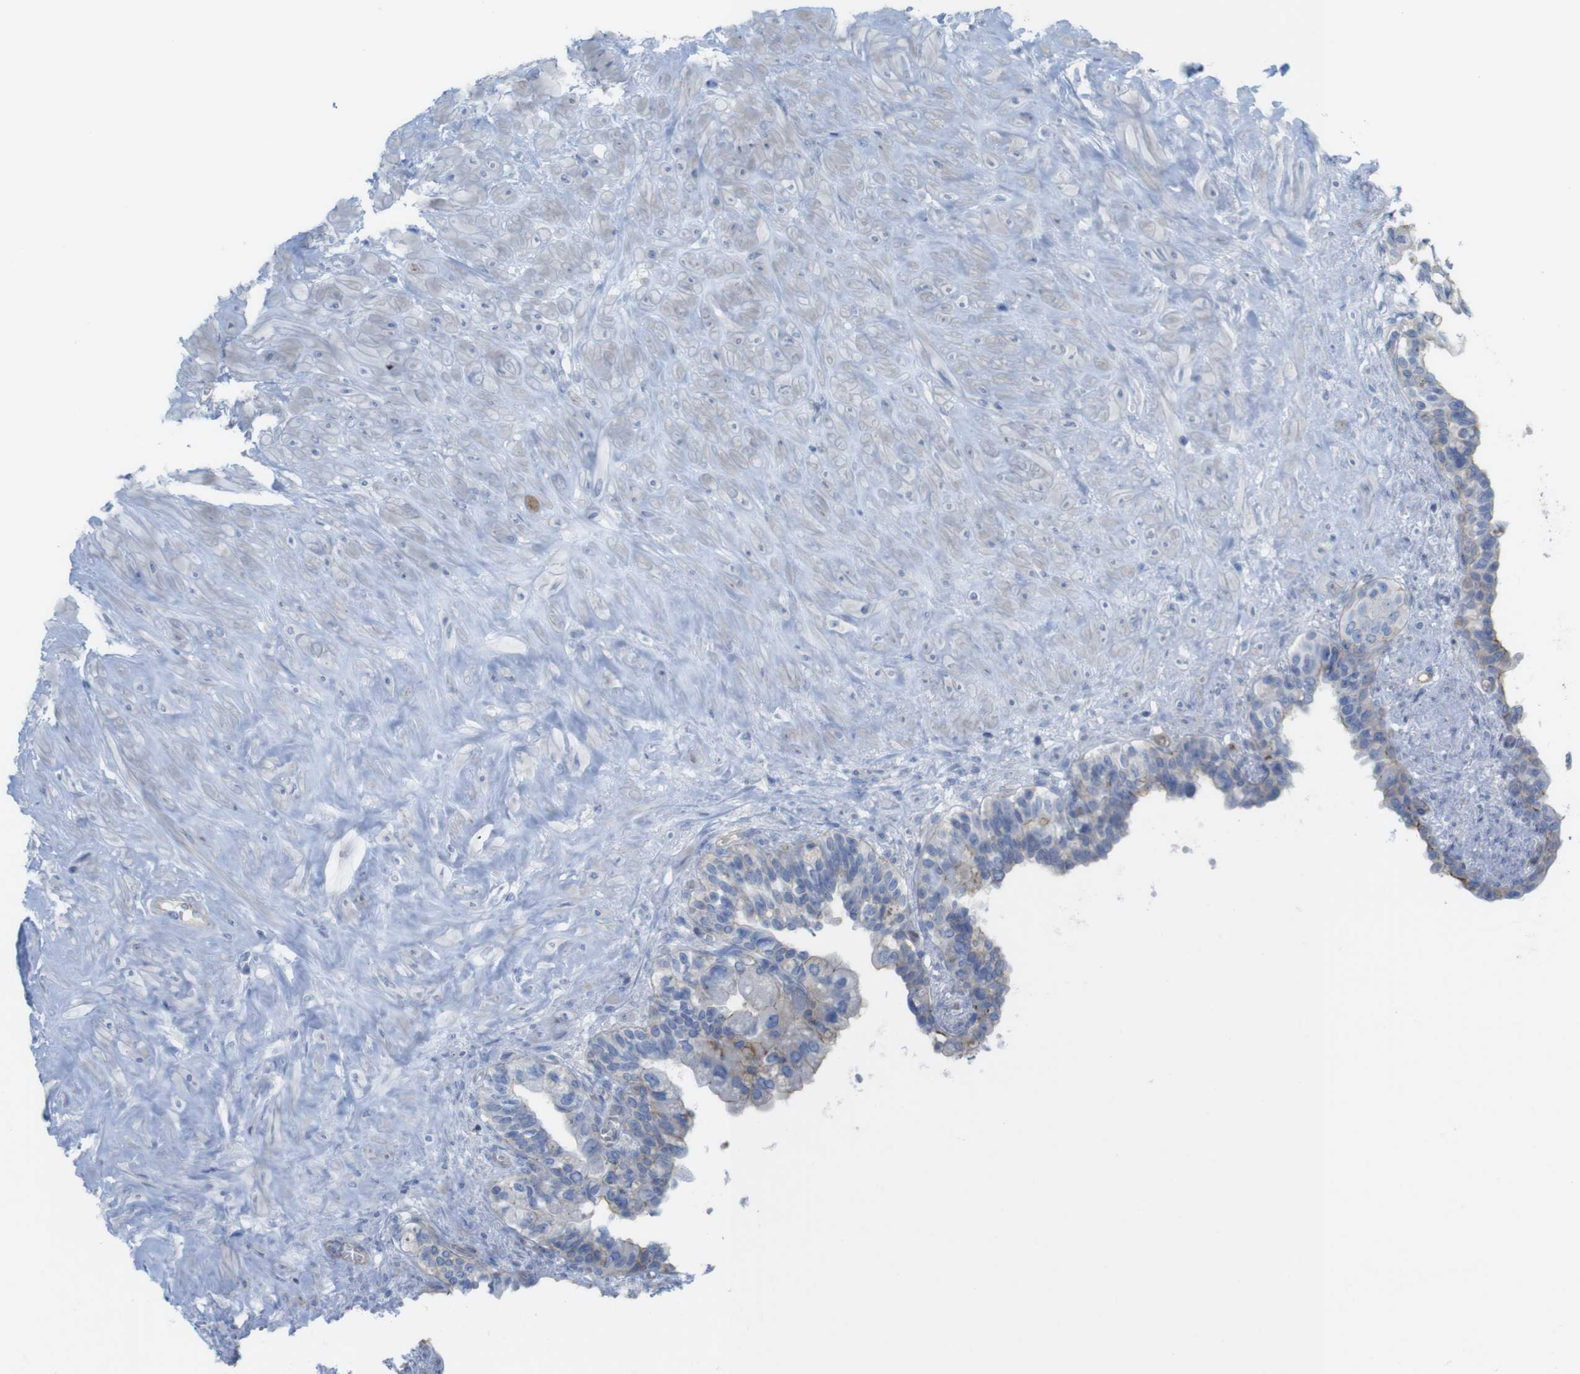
{"staining": {"intensity": "moderate", "quantity": "<25%", "location": "cytoplasmic/membranous"}, "tissue": "seminal vesicle", "cell_type": "Glandular cells", "image_type": "normal", "snomed": [{"axis": "morphology", "description": "Normal tissue, NOS"}, {"axis": "topography", "description": "Seminal veicle"}], "caption": "Brown immunohistochemical staining in normal human seminal vesicle reveals moderate cytoplasmic/membranous positivity in approximately <25% of glandular cells.", "gene": "PREX2", "patient": {"sex": "male", "age": 63}}